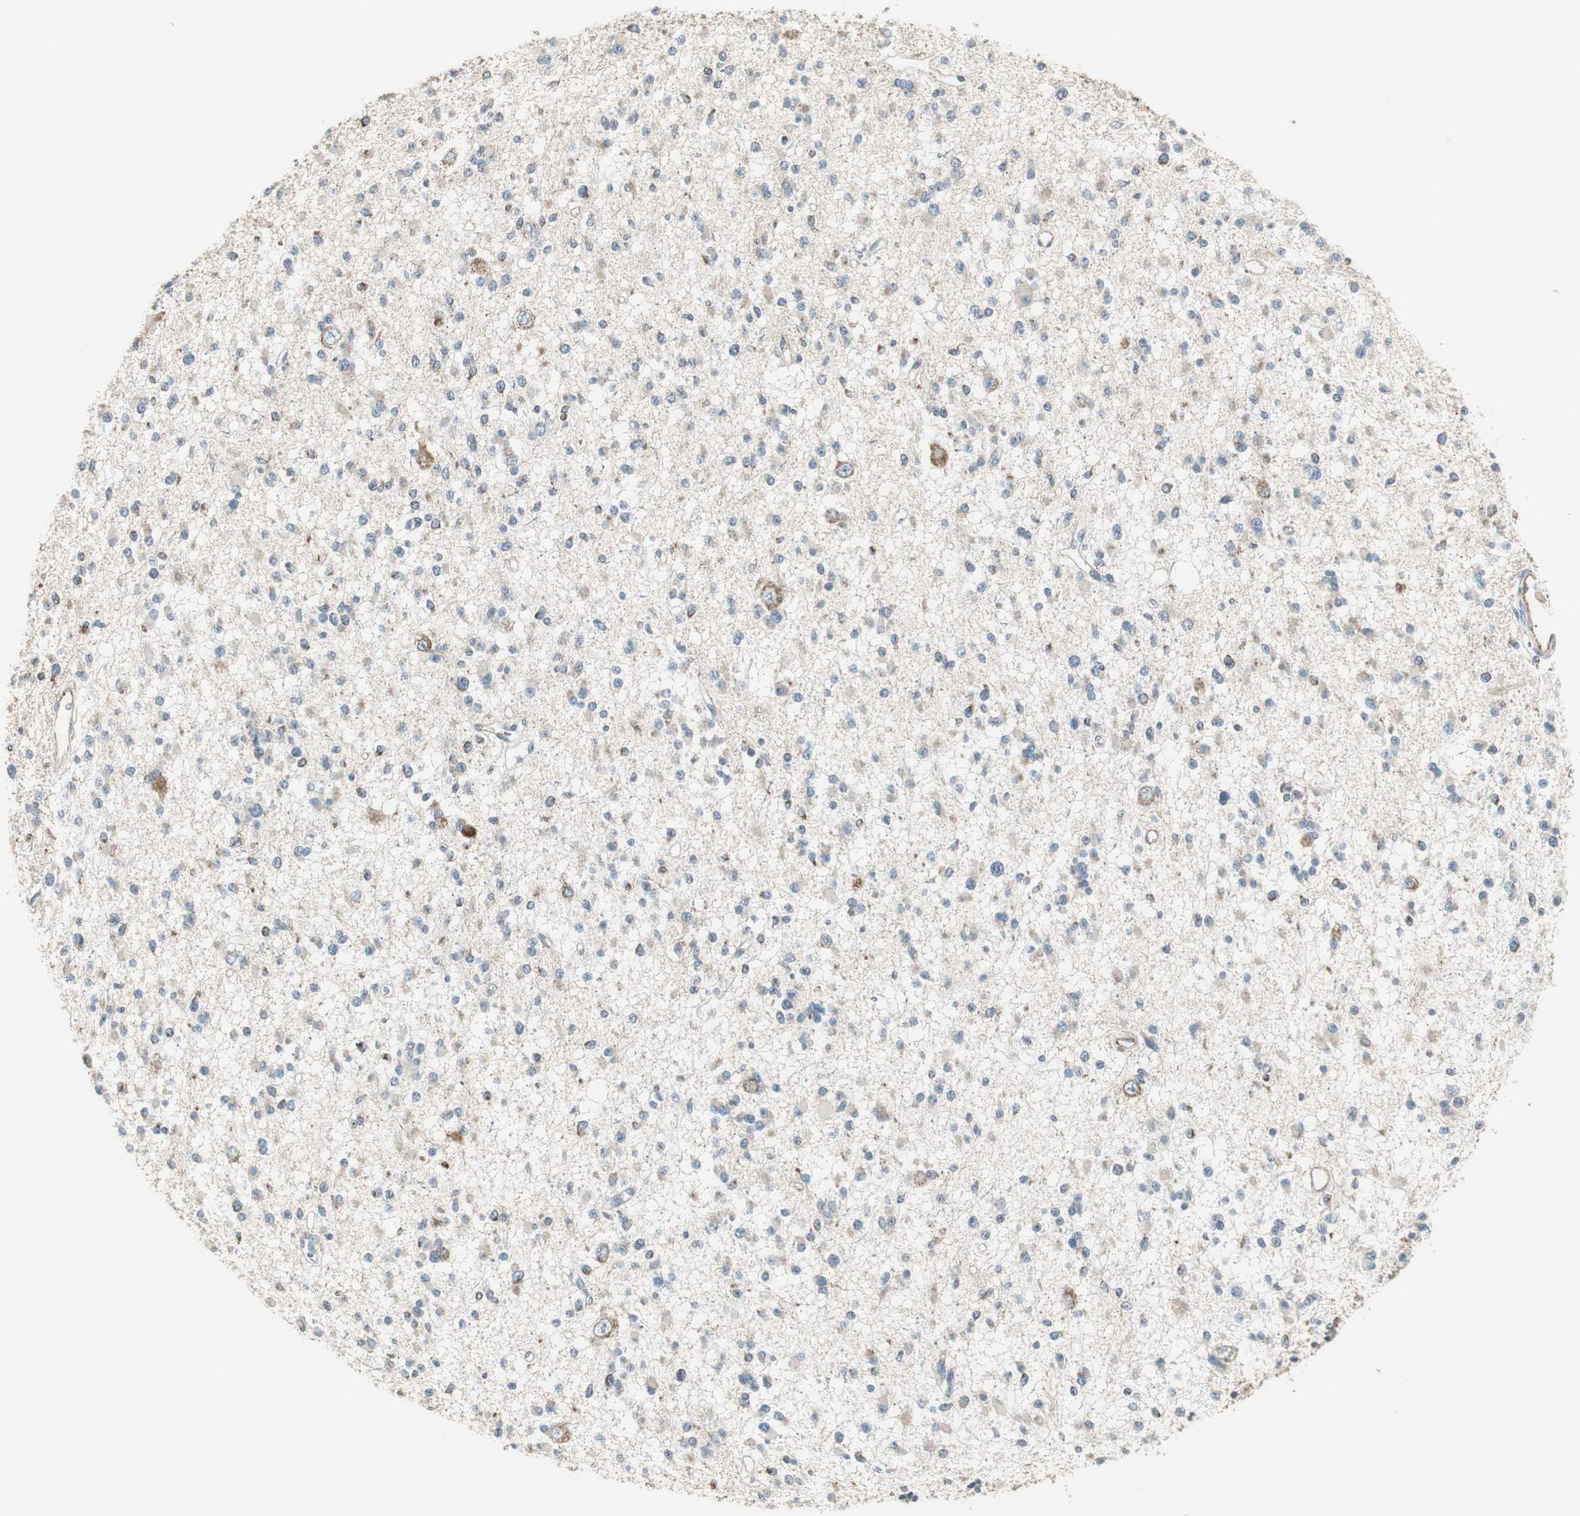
{"staining": {"intensity": "weak", "quantity": "25%-75%", "location": "cytoplasmic/membranous"}, "tissue": "glioma", "cell_type": "Tumor cells", "image_type": "cancer", "snomed": [{"axis": "morphology", "description": "Glioma, malignant, Low grade"}, {"axis": "topography", "description": "Brain"}], "caption": "This image exhibits IHC staining of low-grade glioma (malignant), with low weak cytoplasmic/membranous positivity in approximately 25%-75% of tumor cells.", "gene": "MSTO1", "patient": {"sex": "female", "age": 22}}